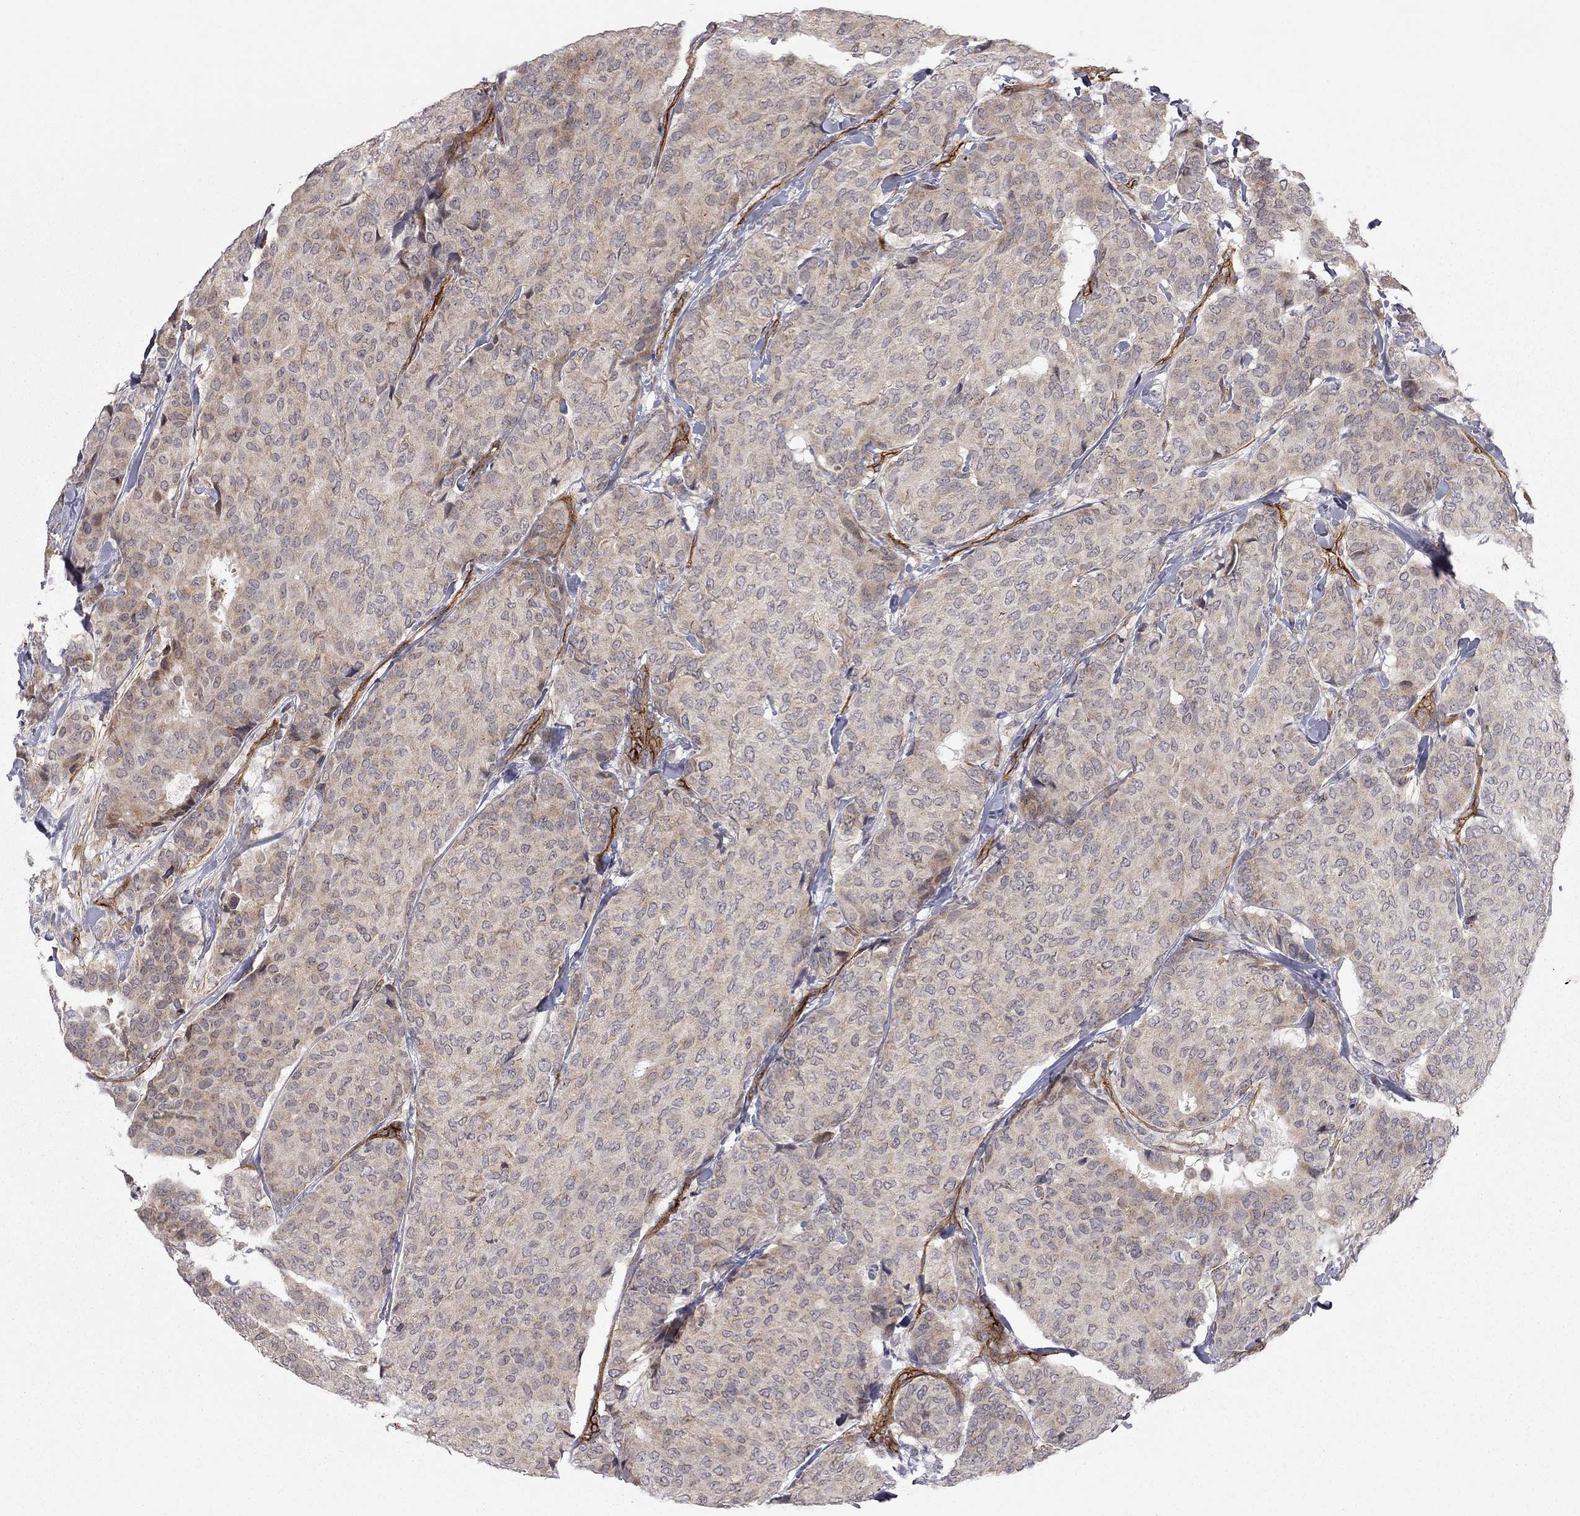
{"staining": {"intensity": "weak", "quantity": "25%-75%", "location": "cytoplasmic/membranous"}, "tissue": "breast cancer", "cell_type": "Tumor cells", "image_type": "cancer", "snomed": [{"axis": "morphology", "description": "Duct carcinoma"}, {"axis": "topography", "description": "Breast"}], "caption": "This is an image of immunohistochemistry staining of breast intraductal carcinoma, which shows weak positivity in the cytoplasmic/membranous of tumor cells.", "gene": "EXOC3L2", "patient": {"sex": "female", "age": 75}}